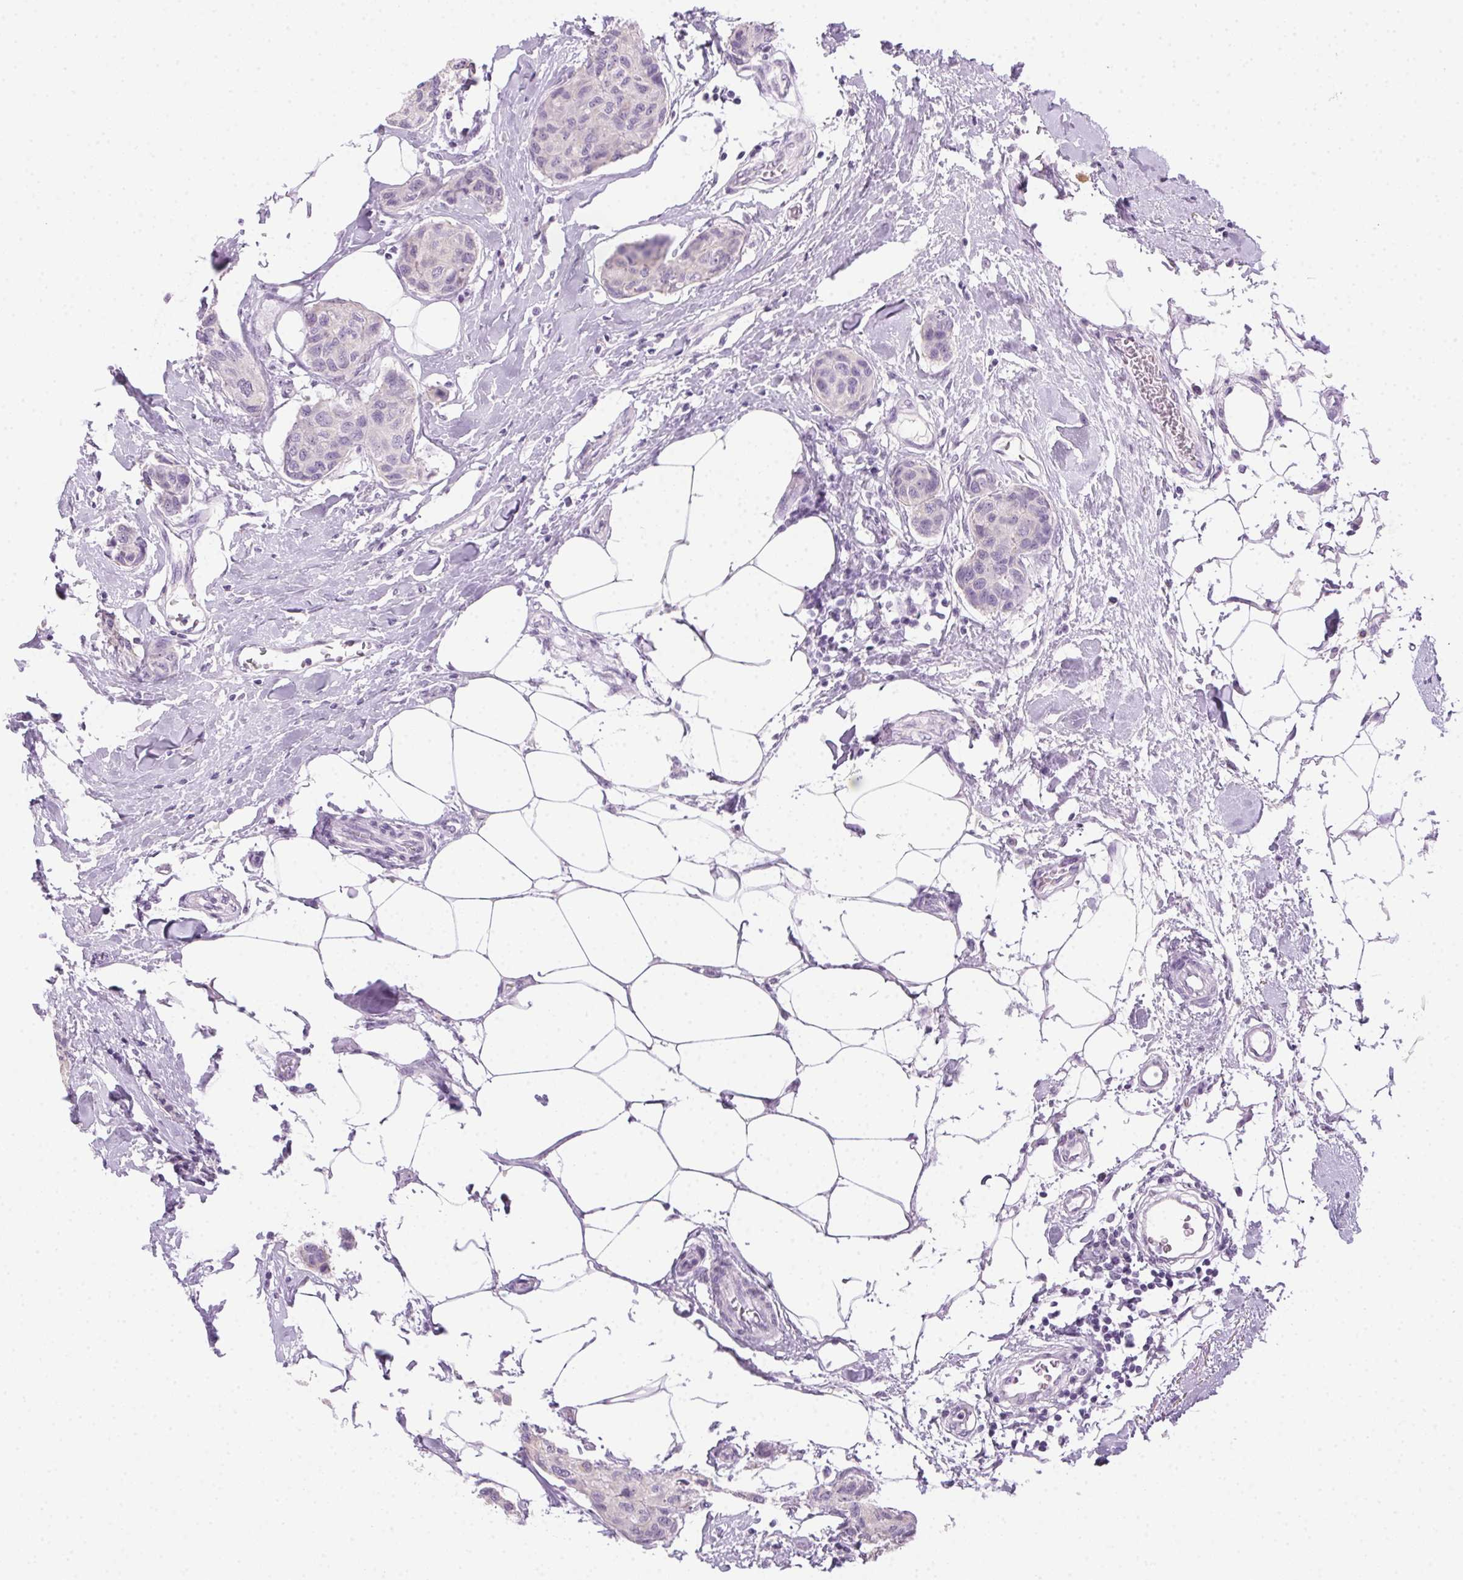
{"staining": {"intensity": "negative", "quantity": "none", "location": "none"}, "tissue": "breast cancer", "cell_type": "Tumor cells", "image_type": "cancer", "snomed": [{"axis": "morphology", "description": "Duct carcinoma"}, {"axis": "topography", "description": "Breast"}], "caption": "Intraductal carcinoma (breast) was stained to show a protein in brown. There is no significant staining in tumor cells.", "gene": "POPDC2", "patient": {"sex": "female", "age": 80}}